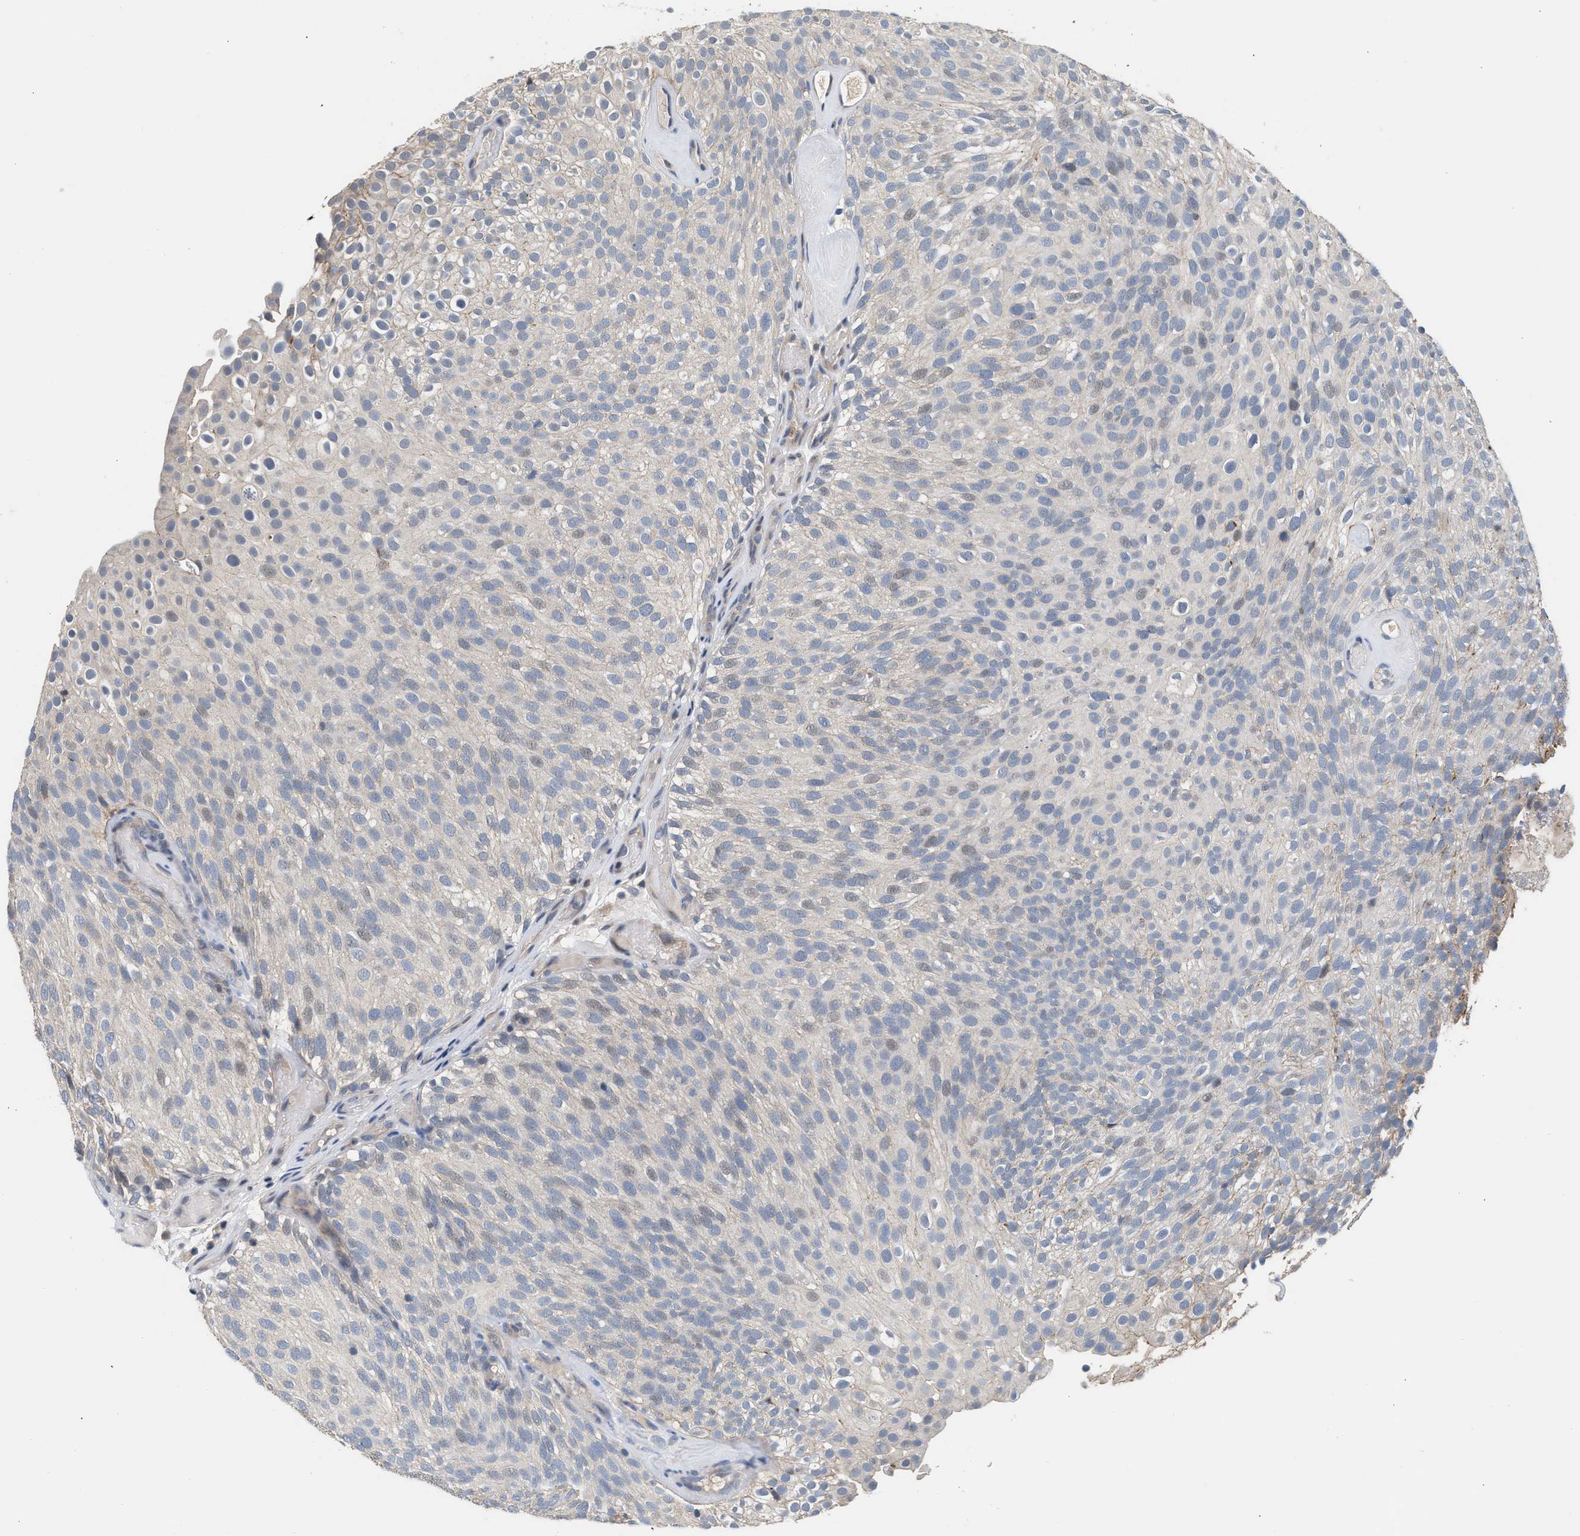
{"staining": {"intensity": "weak", "quantity": "<25%", "location": "cytoplasmic/membranous,nuclear"}, "tissue": "urothelial cancer", "cell_type": "Tumor cells", "image_type": "cancer", "snomed": [{"axis": "morphology", "description": "Urothelial carcinoma, Low grade"}, {"axis": "topography", "description": "Urinary bladder"}], "caption": "Immunohistochemistry of urothelial cancer exhibits no expression in tumor cells.", "gene": "CSF3R", "patient": {"sex": "male", "age": 78}}